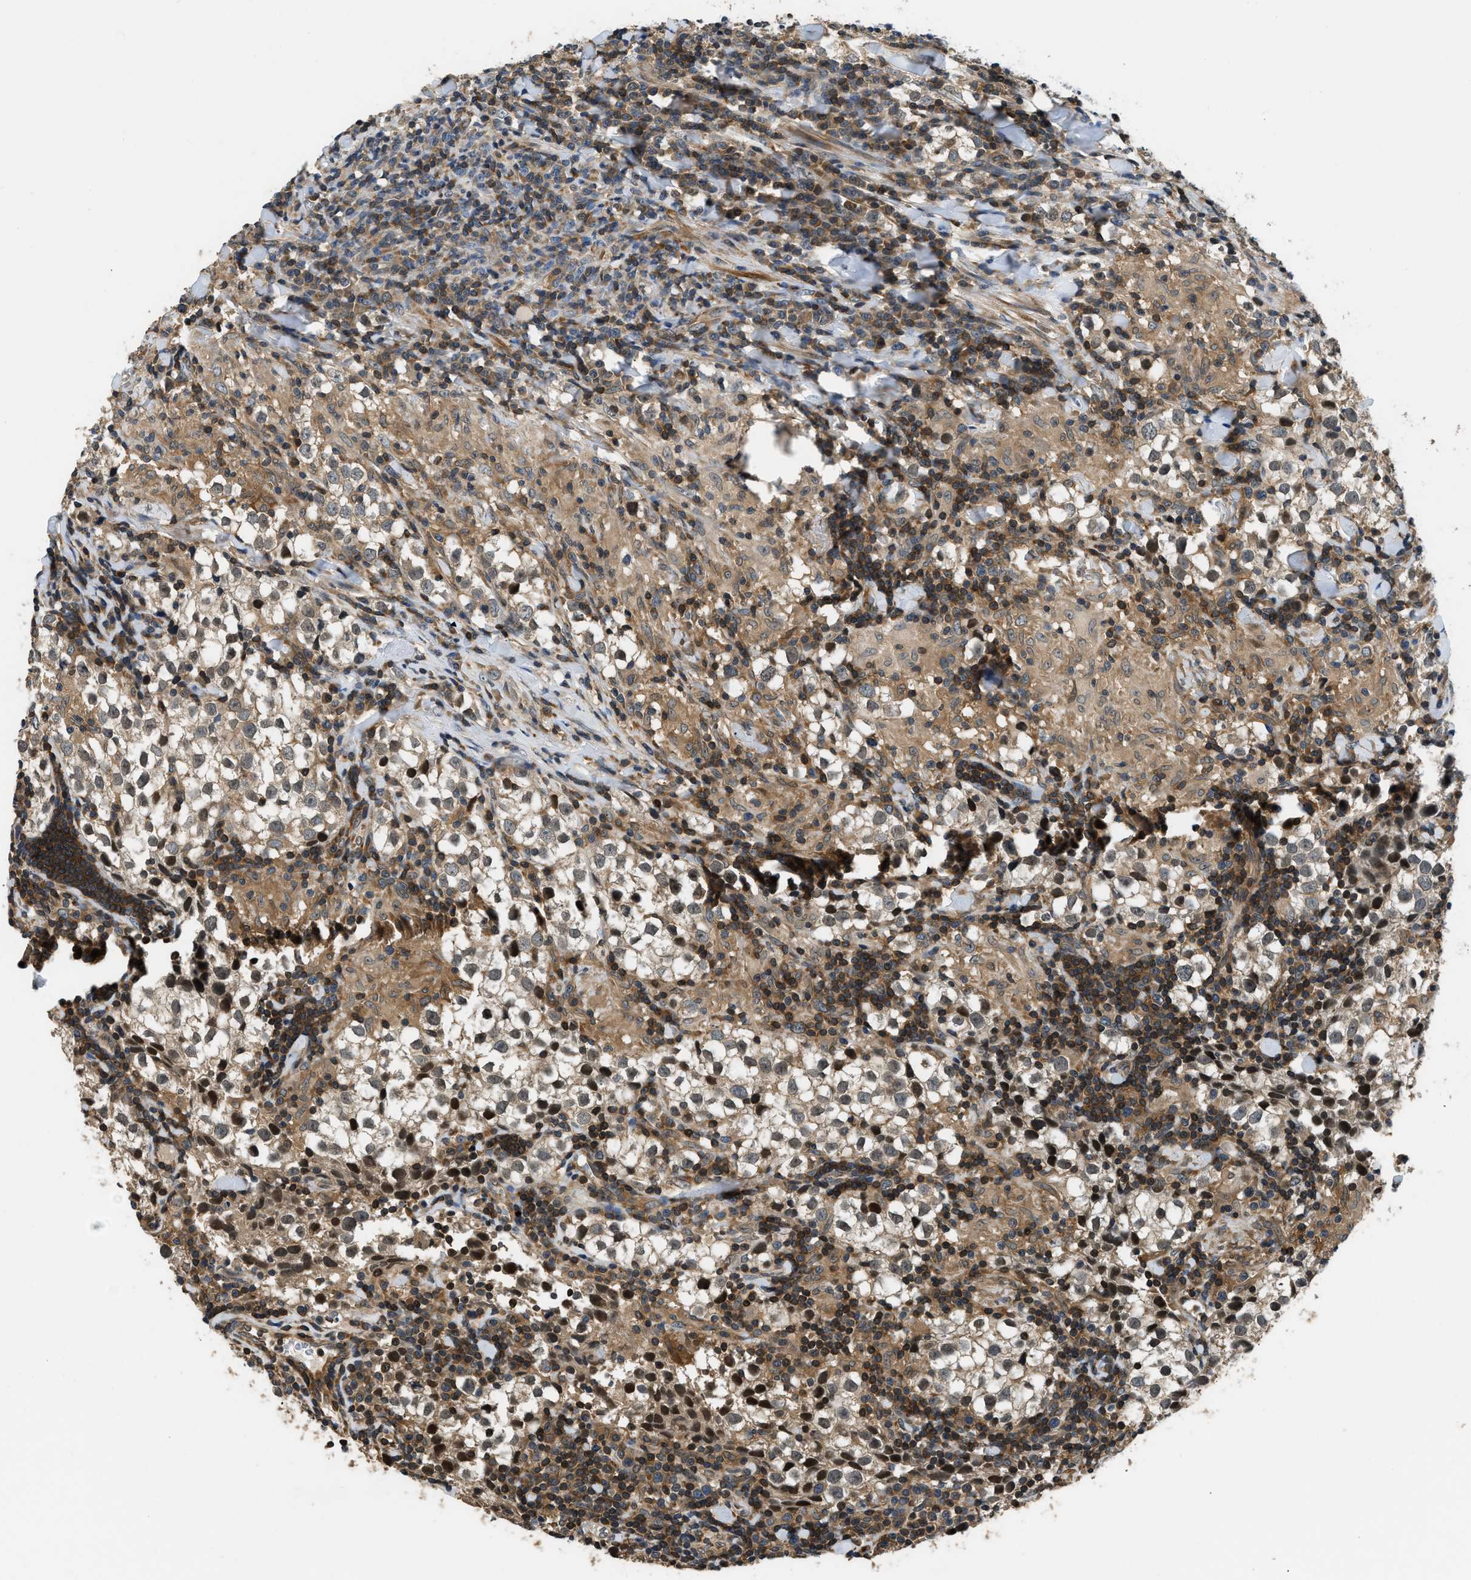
{"staining": {"intensity": "moderate", "quantity": ">75%", "location": "cytoplasmic/membranous,nuclear"}, "tissue": "testis cancer", "cell_type": "Tumor cells", "image_type": "cancer", "snomed": [{"axis": "morphology", "description": "Seminoma, NOS"}, {"axis": "morphology", "description": "Carcinoma, Embryonal, NOS"}, {"axis": "topography", "description": "Testis"}], "caption": "A high-resolution histopathology image shows IHC staining of testis cancer (seminoma), which demonstrates moderate cytoplasmic/membranous and nuclear positivity in approximately >75% of tumor cells.", "gene": "TES", "patient": {"sex": "male", "age": 36}}